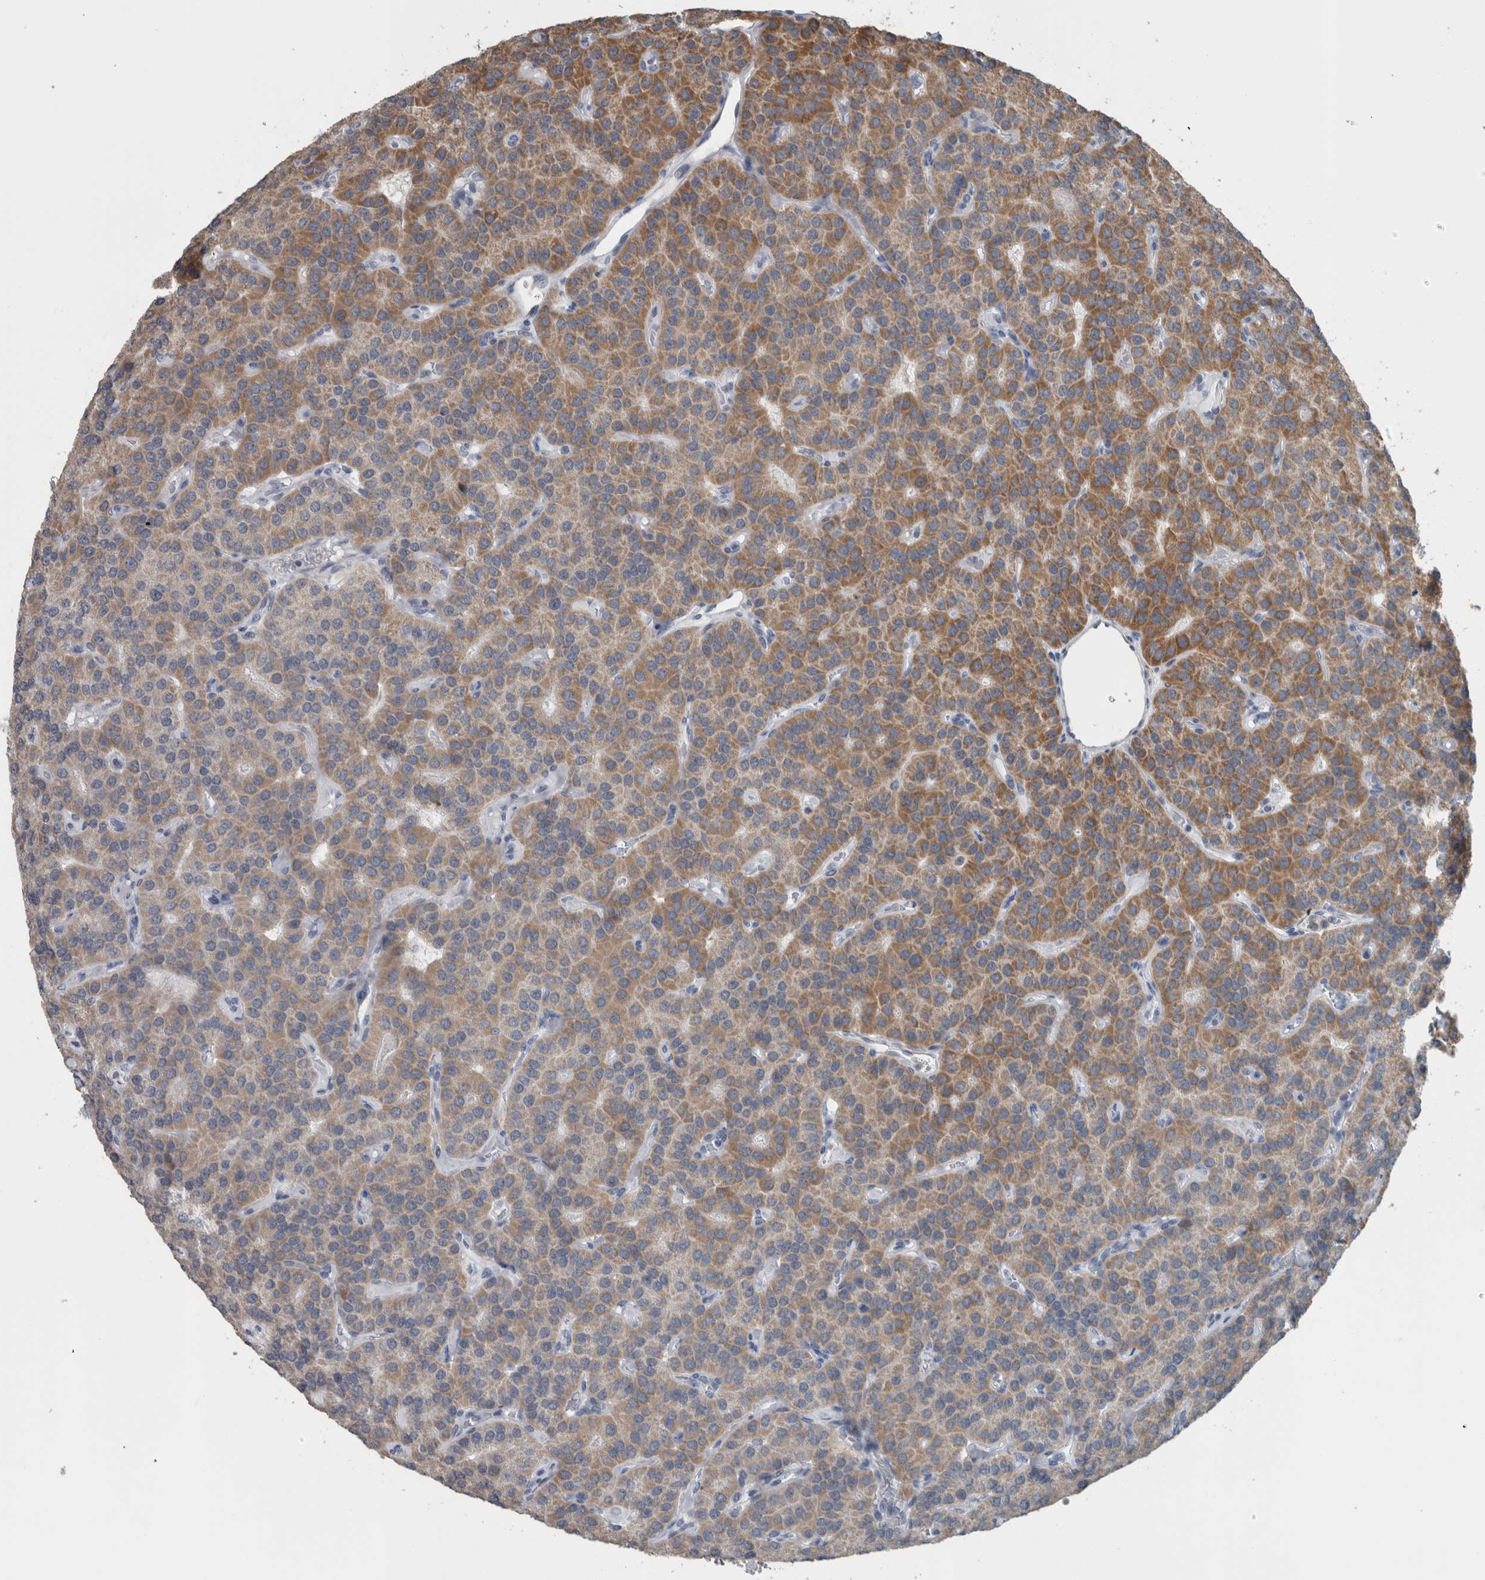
{"staining": {"intensity": "moderate", "quantity": "25%-75%", "location": "cytoplasmic/membranous"}, "tissue": "parathyroid gland", "cell_type": "Glandular cells", "image_type": "normal", "snomed": [{"axis": "morphology", "description": "Normal tissue, NOS"}, {"axis": "morphology", "description": "Adenoma, NOS"}, {"axis": "topography", "description": "Parathyroid gland"}], "caption": "Protein staining of unremarkable parathyroid gland shows moderate cytoplasmic/membranous staining in approximately 25%-75% of glandular cells. (IHC, brightfield microscopy, high magnification).", "gene": "ACSF2", "patient": {"sex": "female", "age": 86}}